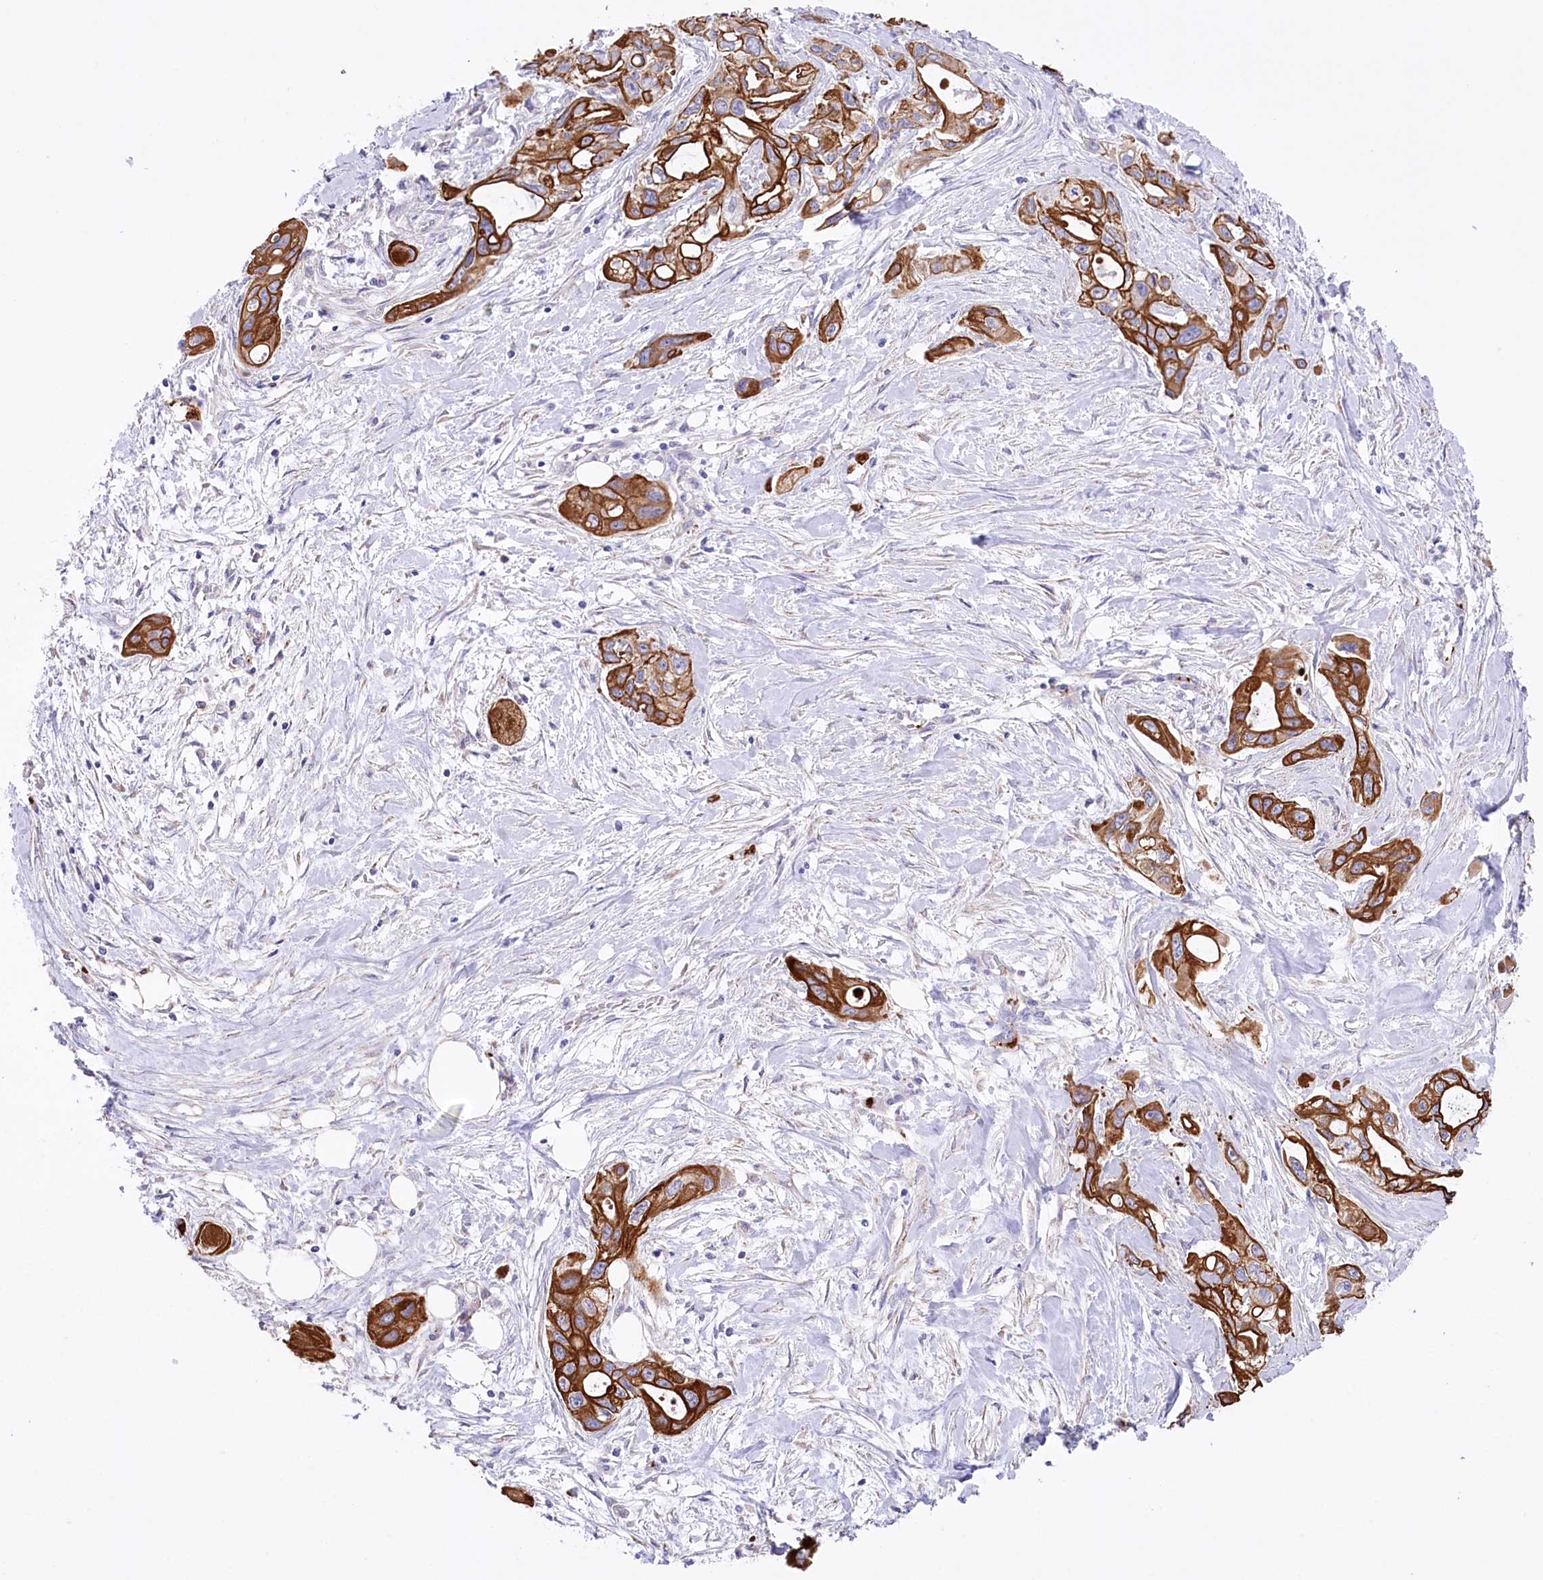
{"staining": {"intensity": "strong", "quantity": ">75%", "location": "cytoplasmic/membranous"}, "tissue": "pancreatic cancer", "cell_type": "Tumor cells", "image_type": "cancer", "snomed": [{"axis": "morphology", "description": "Adenocarcinoma, NOS"}, {"axis": "topography", "description": "Pancreas"}], "caption": "Immunohistochemistry micrograph of human adenocarcinoma (pancreatic) stained for a protein (brown), which exhibits high levels of strong cytoplasmic/membranous positivity in about >75% of tumor cells.", "gene": "SLC39A10", "patient": {"sex": "male", "age": 75}}